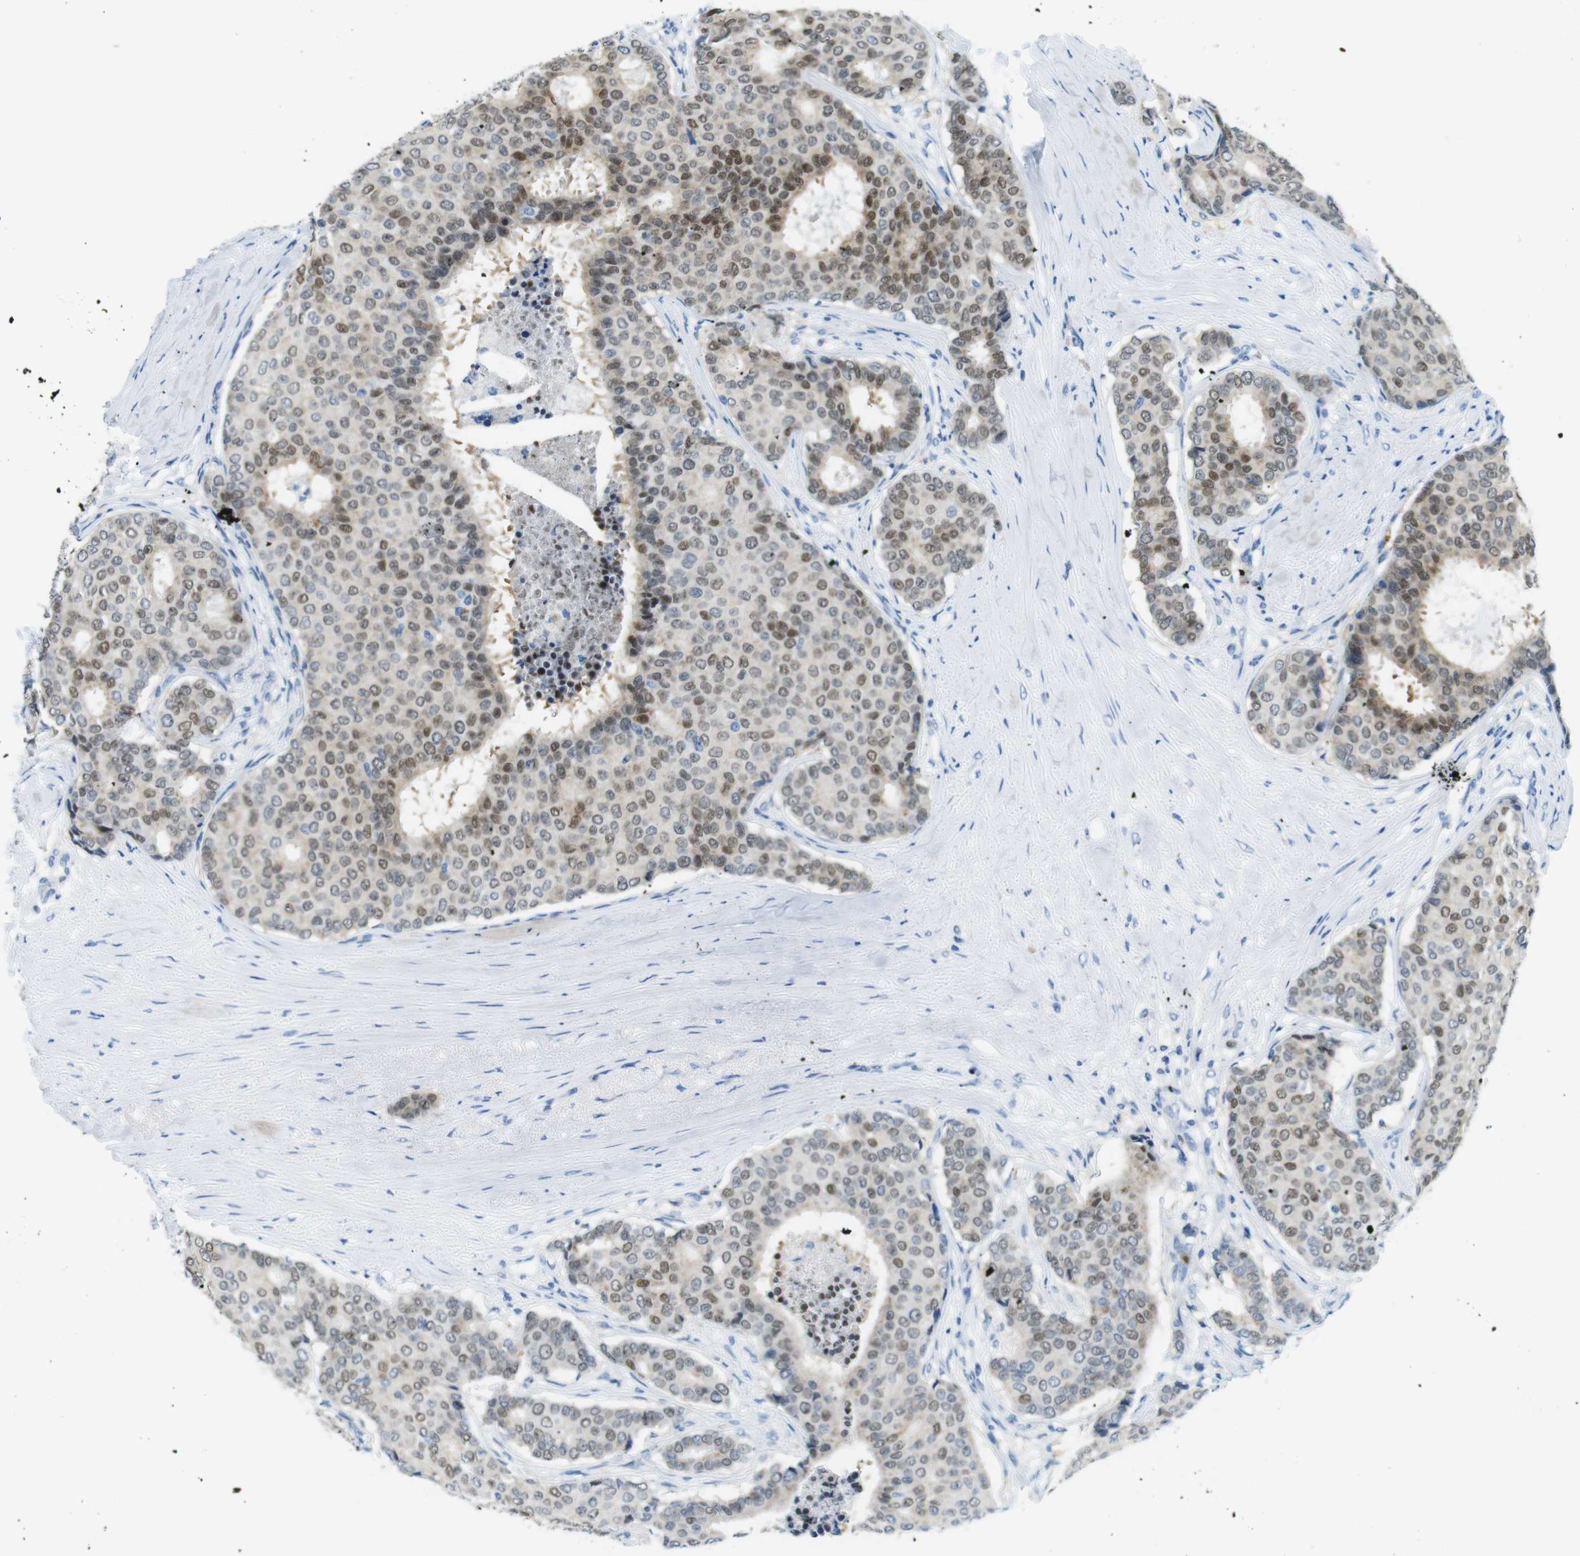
{"staining": {"intensity": "weak", "quantity": "25%-75%", "location": "nuclear"}, "tissue": "breast cancer", "cell_type": "Tumor cells", "image_type": "cancer", "snomed": [{"axis": "morphology", "description": "Duct carcinoma"}, {"axis": "topography", "description": "Breast"}], "caption": "This is an image of immunohistochemistry (IHC) staining of breast cancer (invasive ductal carcinoma), which shows weak positivity in the nuclear of tumor cells.", "gene": "TFAP2C", "patient": {"sex": "female", "age": 75}}